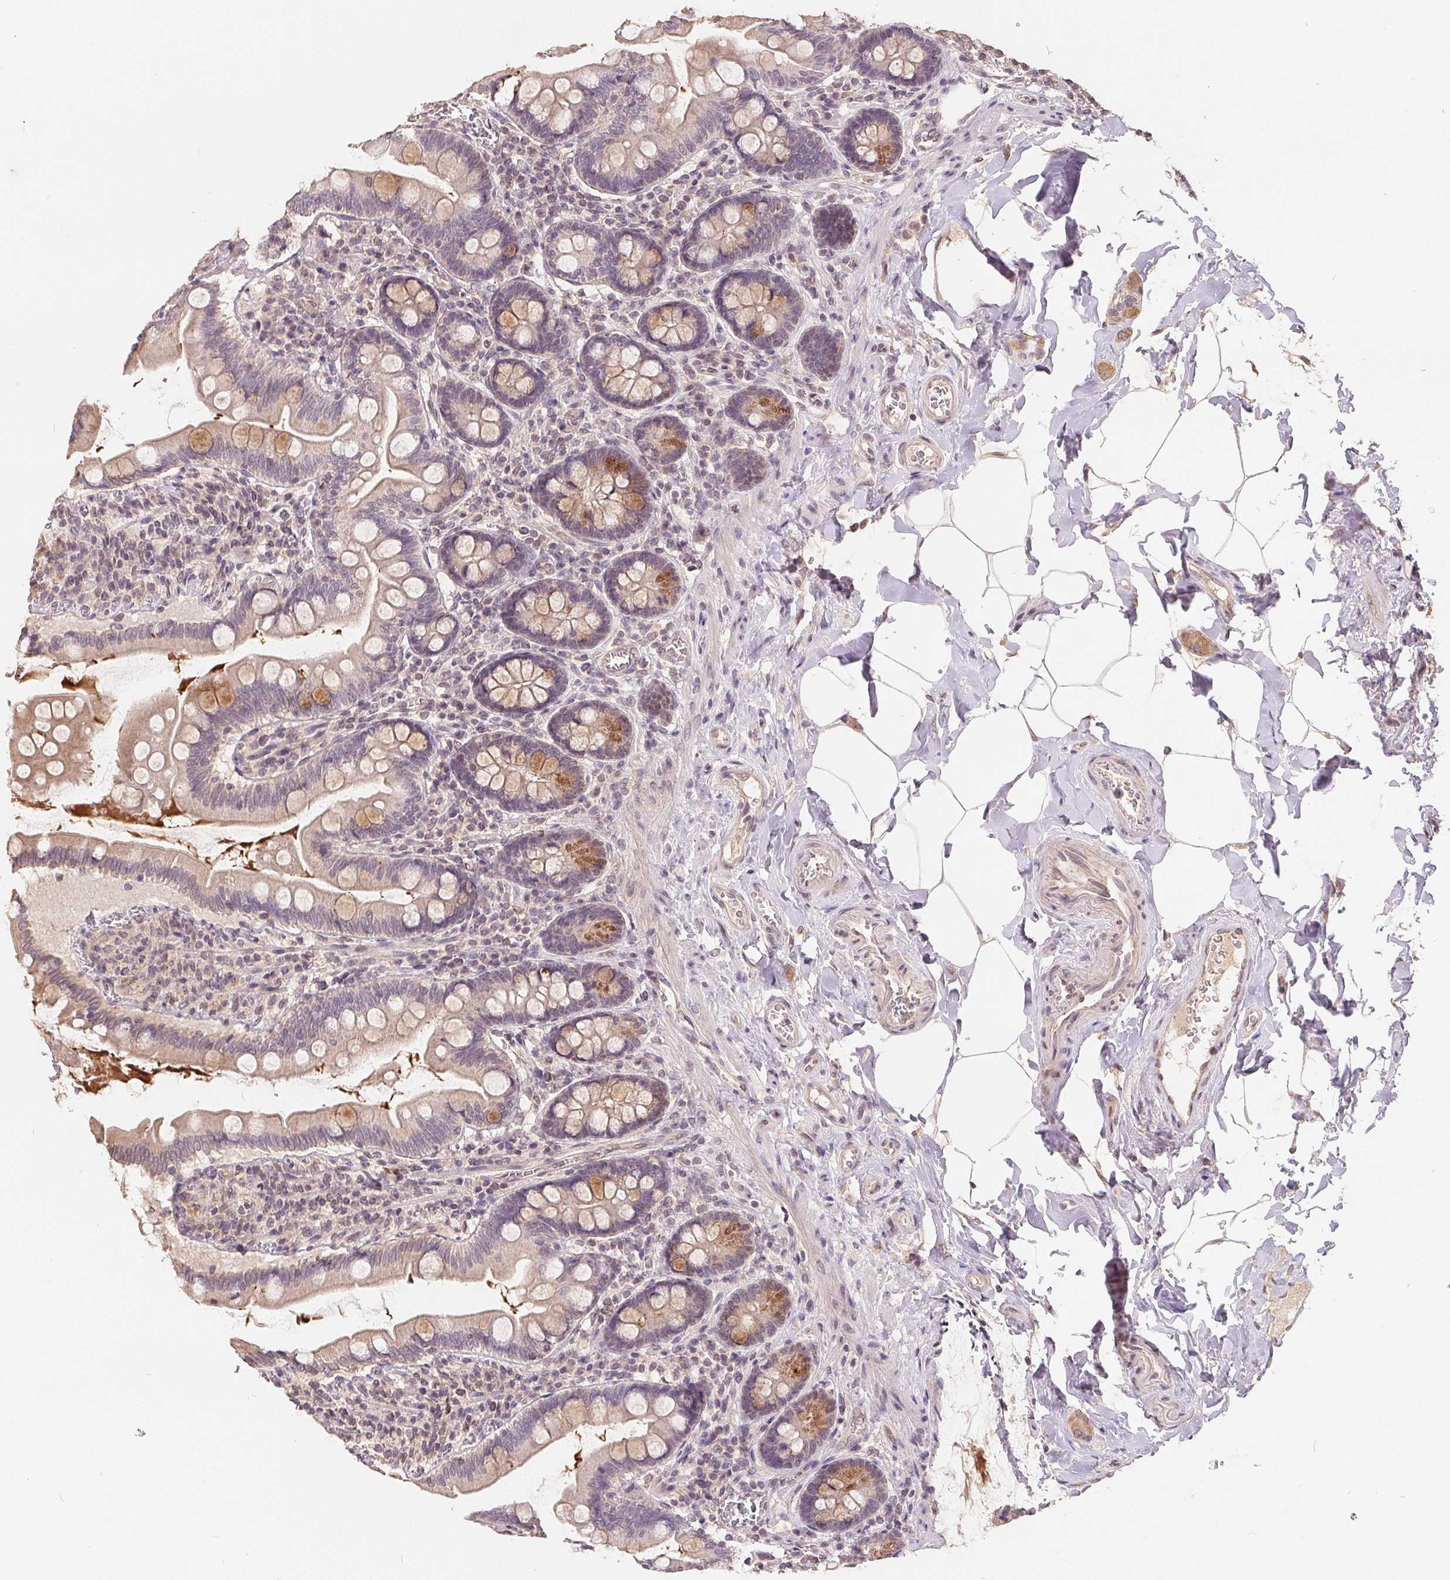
{"staining": {"intensity": "moderate", "quantity": "<25%", "location": "cytoplasmic/membranous"}, "tissue": "small intestine", "cell_type": "Glandular cells", "image_type": "normal", "snomed": [{"axis": "morphology", "description": "Normal tissue, NOS"}, {"axis": "topography", "description": "Small intestine"}], "caption": "Moderate cytoplasmic/membranous staining is appreciated in about <25% of glandular cells in normal small intestine. The protein is stained brown, and the nuclei are stained in blue (DAB IHC with brightfield microscopy, high magnification).", "gene": "CDIPT", "patient": {"sex": "female", "age": 56}}